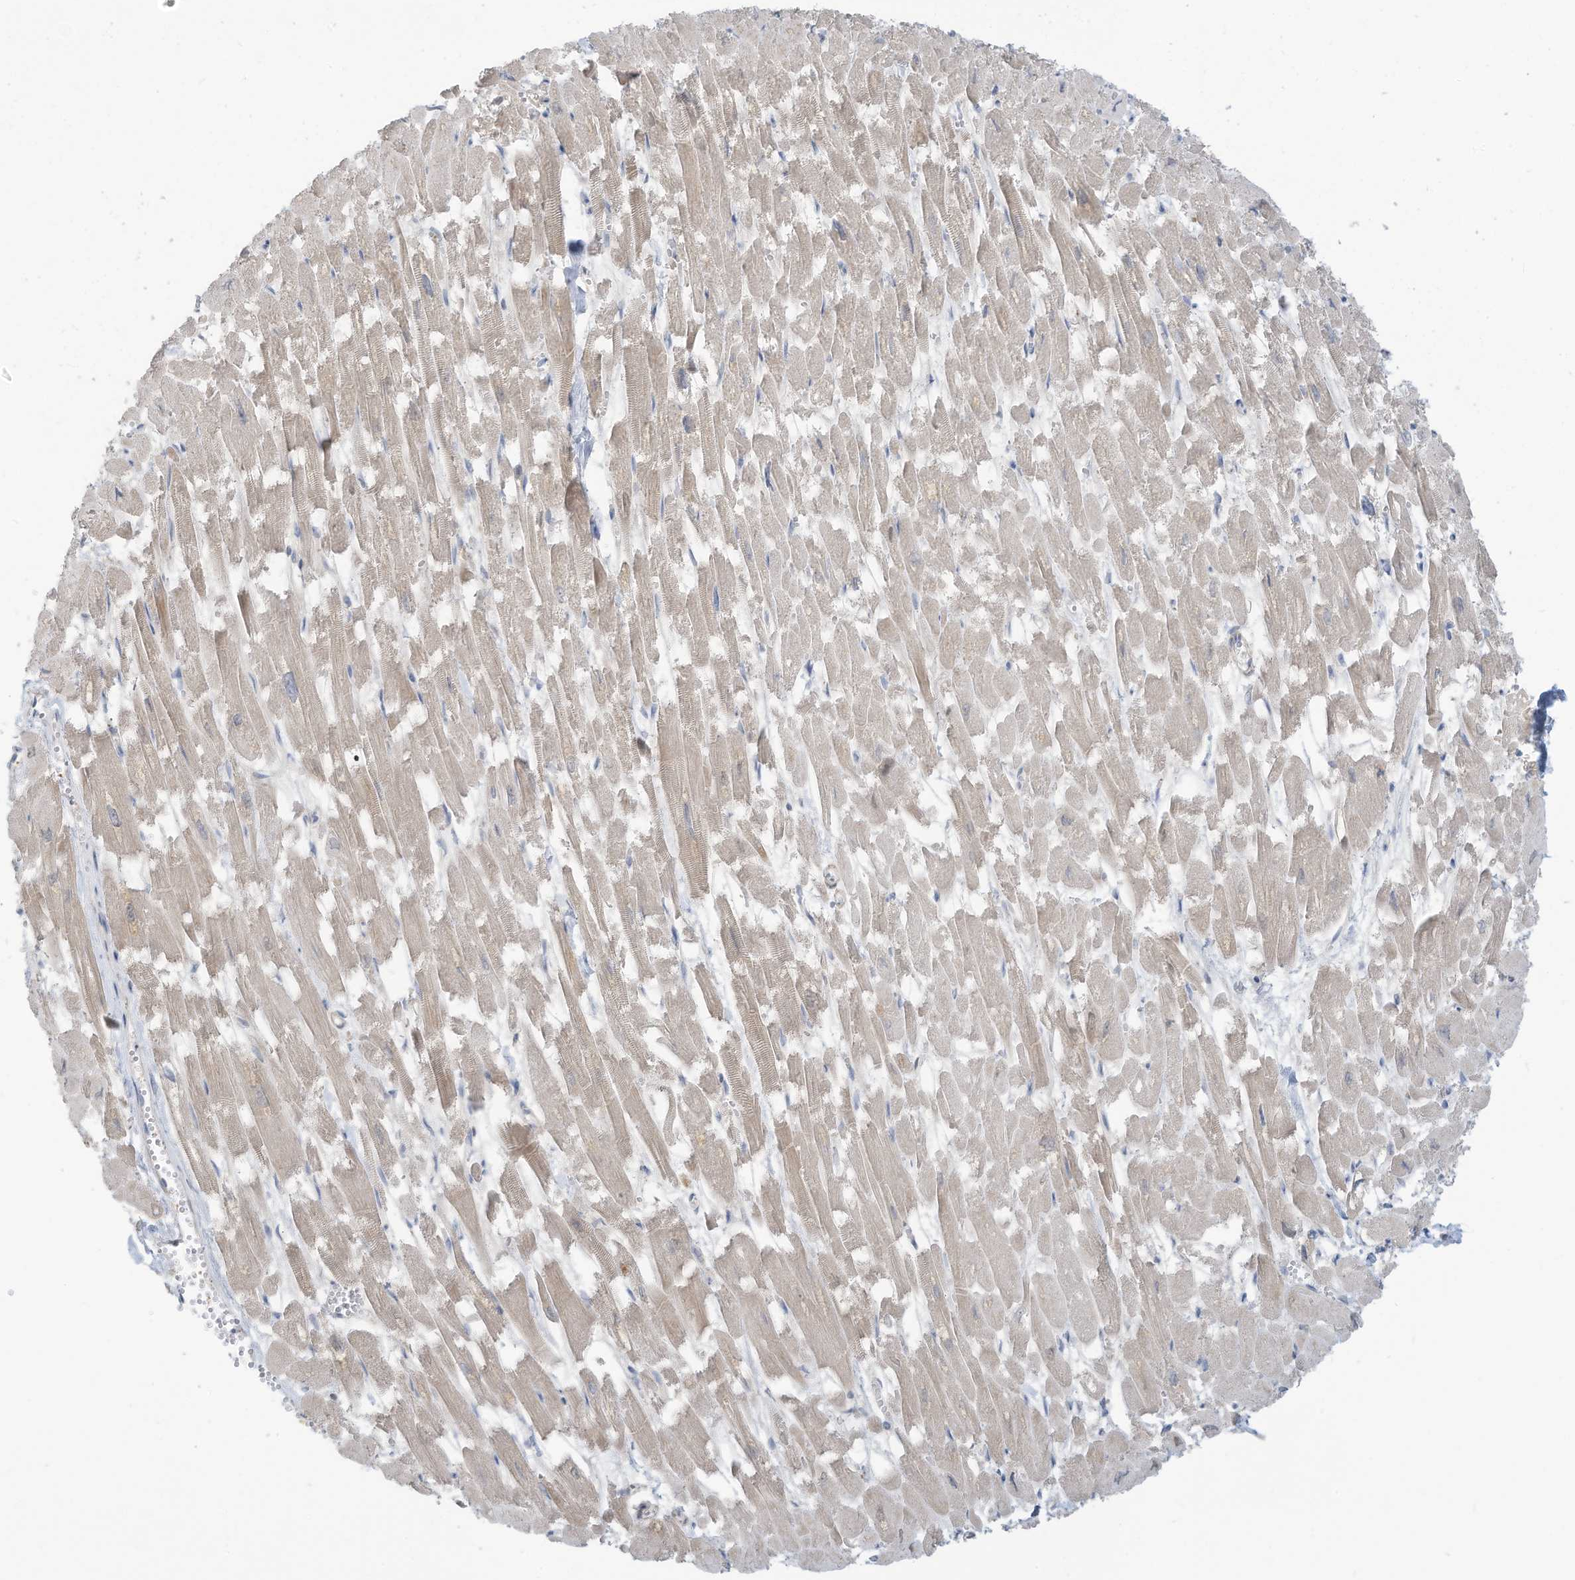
{"staining": {"intensity": "weak", "quantity": "25%-75%", "location": "cytoplasmic/membranous"}, "tissue": "heart muscle", "cell_type": "Cardiomyocytes", "image_type": "normal", "snomed": [{"axis": "morphology", "description": "Normal tissue, NOS"}, {"axis": "topography", "description": "Heart"}], "caption": "About 25%-75% of cardiomyocytes in benign human heart muscle demonstrate weak cytoplasmic/membranous protein staining as visualized by brown immunohistochemical staining.", "gene": "GTPBP2", "patient": {"sex": "male", "age": 54}}